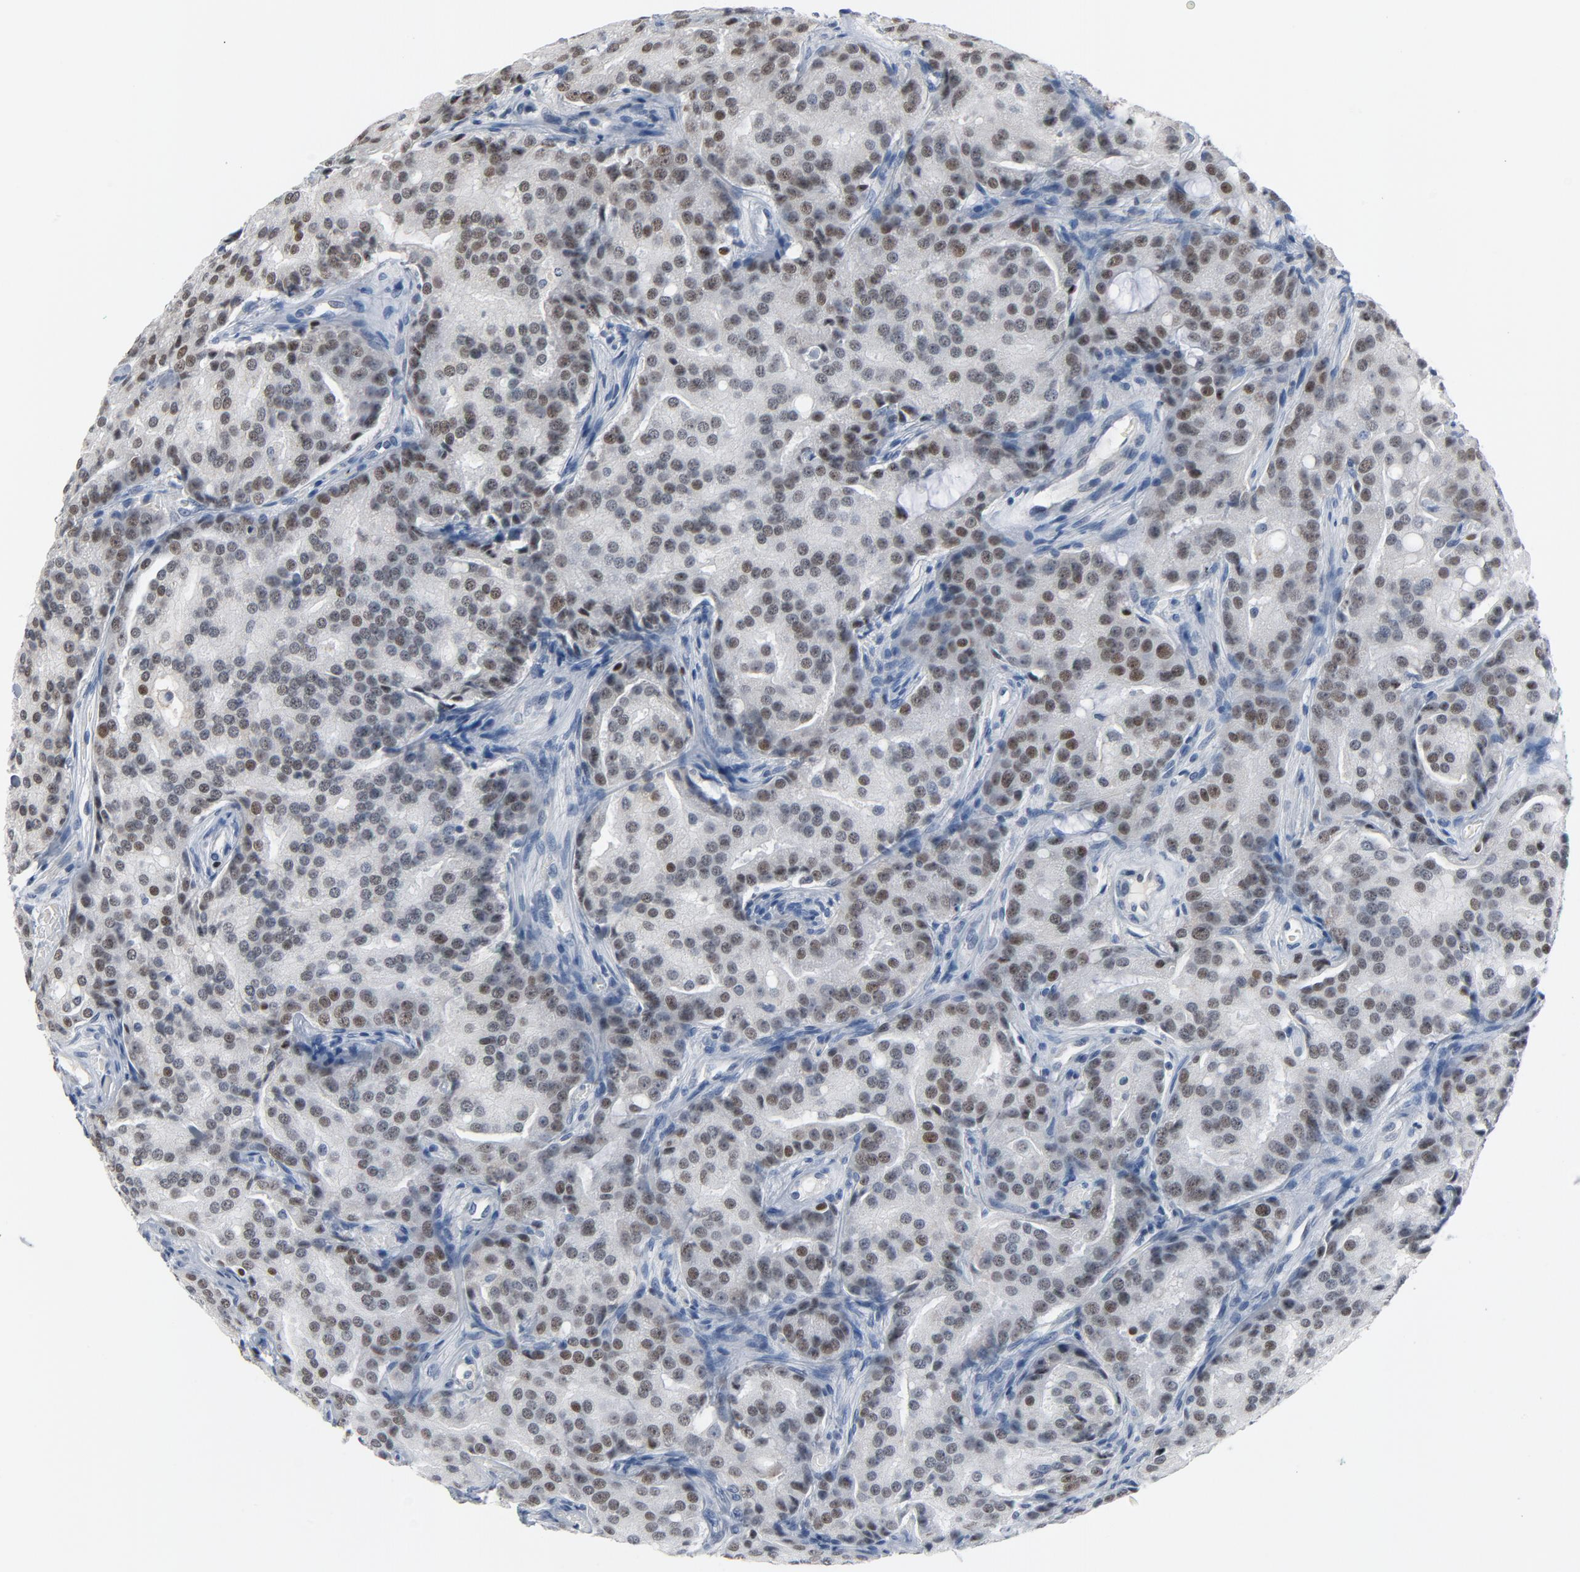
{"staining": {"intensity": "weak", "quantity": "<25%", "location": "nuclear"}, "tissue": "prostate cancer", "cell_type": "Tumor cells", "image_type": "cancer", "snomed": [{"axis": "morphology", "description": "Adenocarcinoma, High grade"}, {"axis": "topography", "description": "Prostate"}], "caption": "Prostate cancer (high-grade adenocarcinoma) was stained to show a protein in brown. There is no significant positivity in tumor cells.", "gene": "FOXP1", "patient": {"sex": "male", "age": 72}}